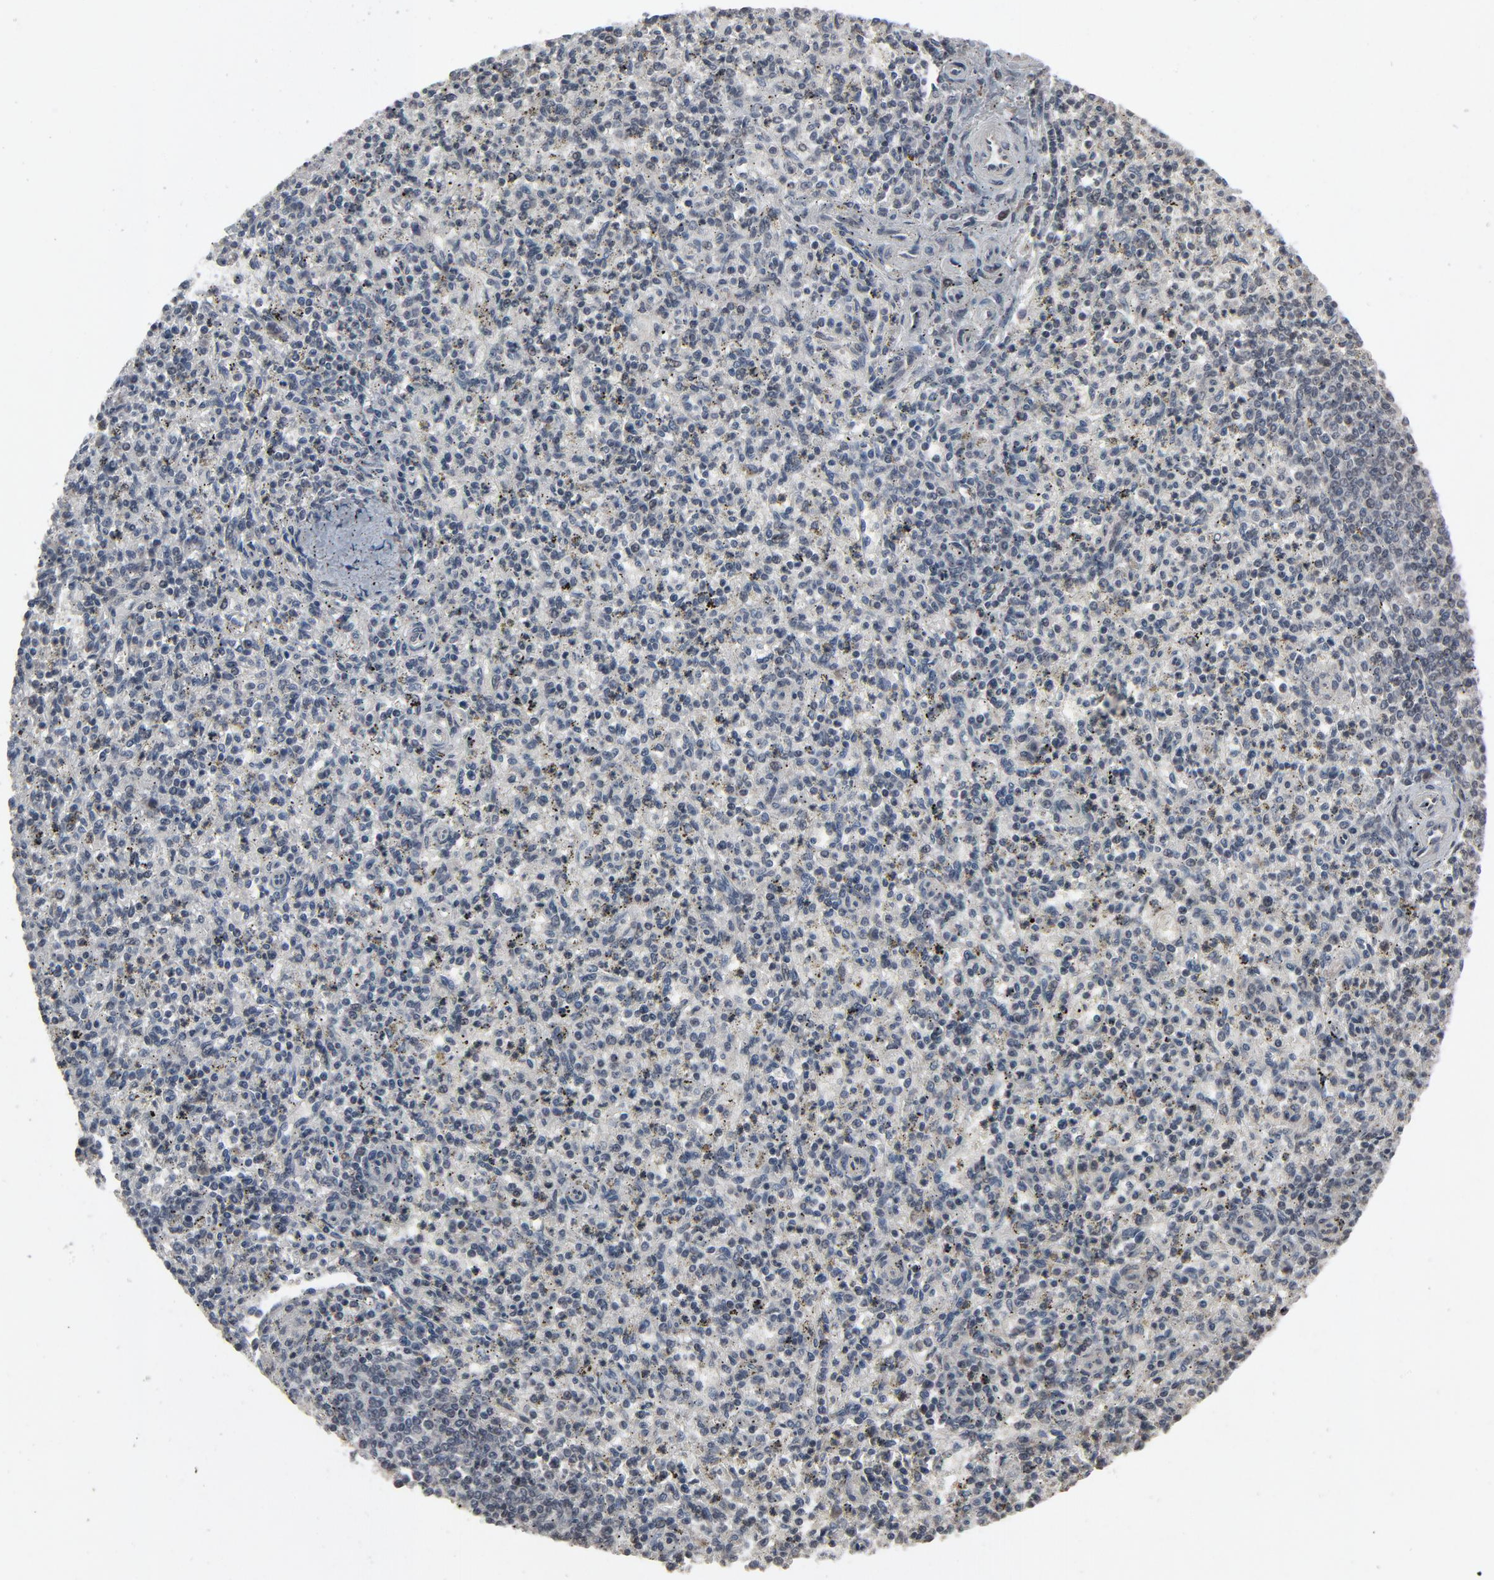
{"staining": {"intensity": "negative", "quantity": "none", "location": "none"}, "tissue": "spleen", "cell_type": "Cells in red pulp", "image_type": "normal", "snomed": [{"axis": "morphology", "description": "Normal tissue, NOS"}, {"axis": "topography", "description": "Spleen"}], "caption": "Immunohistochemistry (IHC) of unremarkable human spleen demonstrates no expression in cells in red pulp. (Brightfield microscopy of DAB immunohistochemistry (IHC) at high magnification).", "gene": "POM121", "patient": {"sex": "male", "age": 72}}